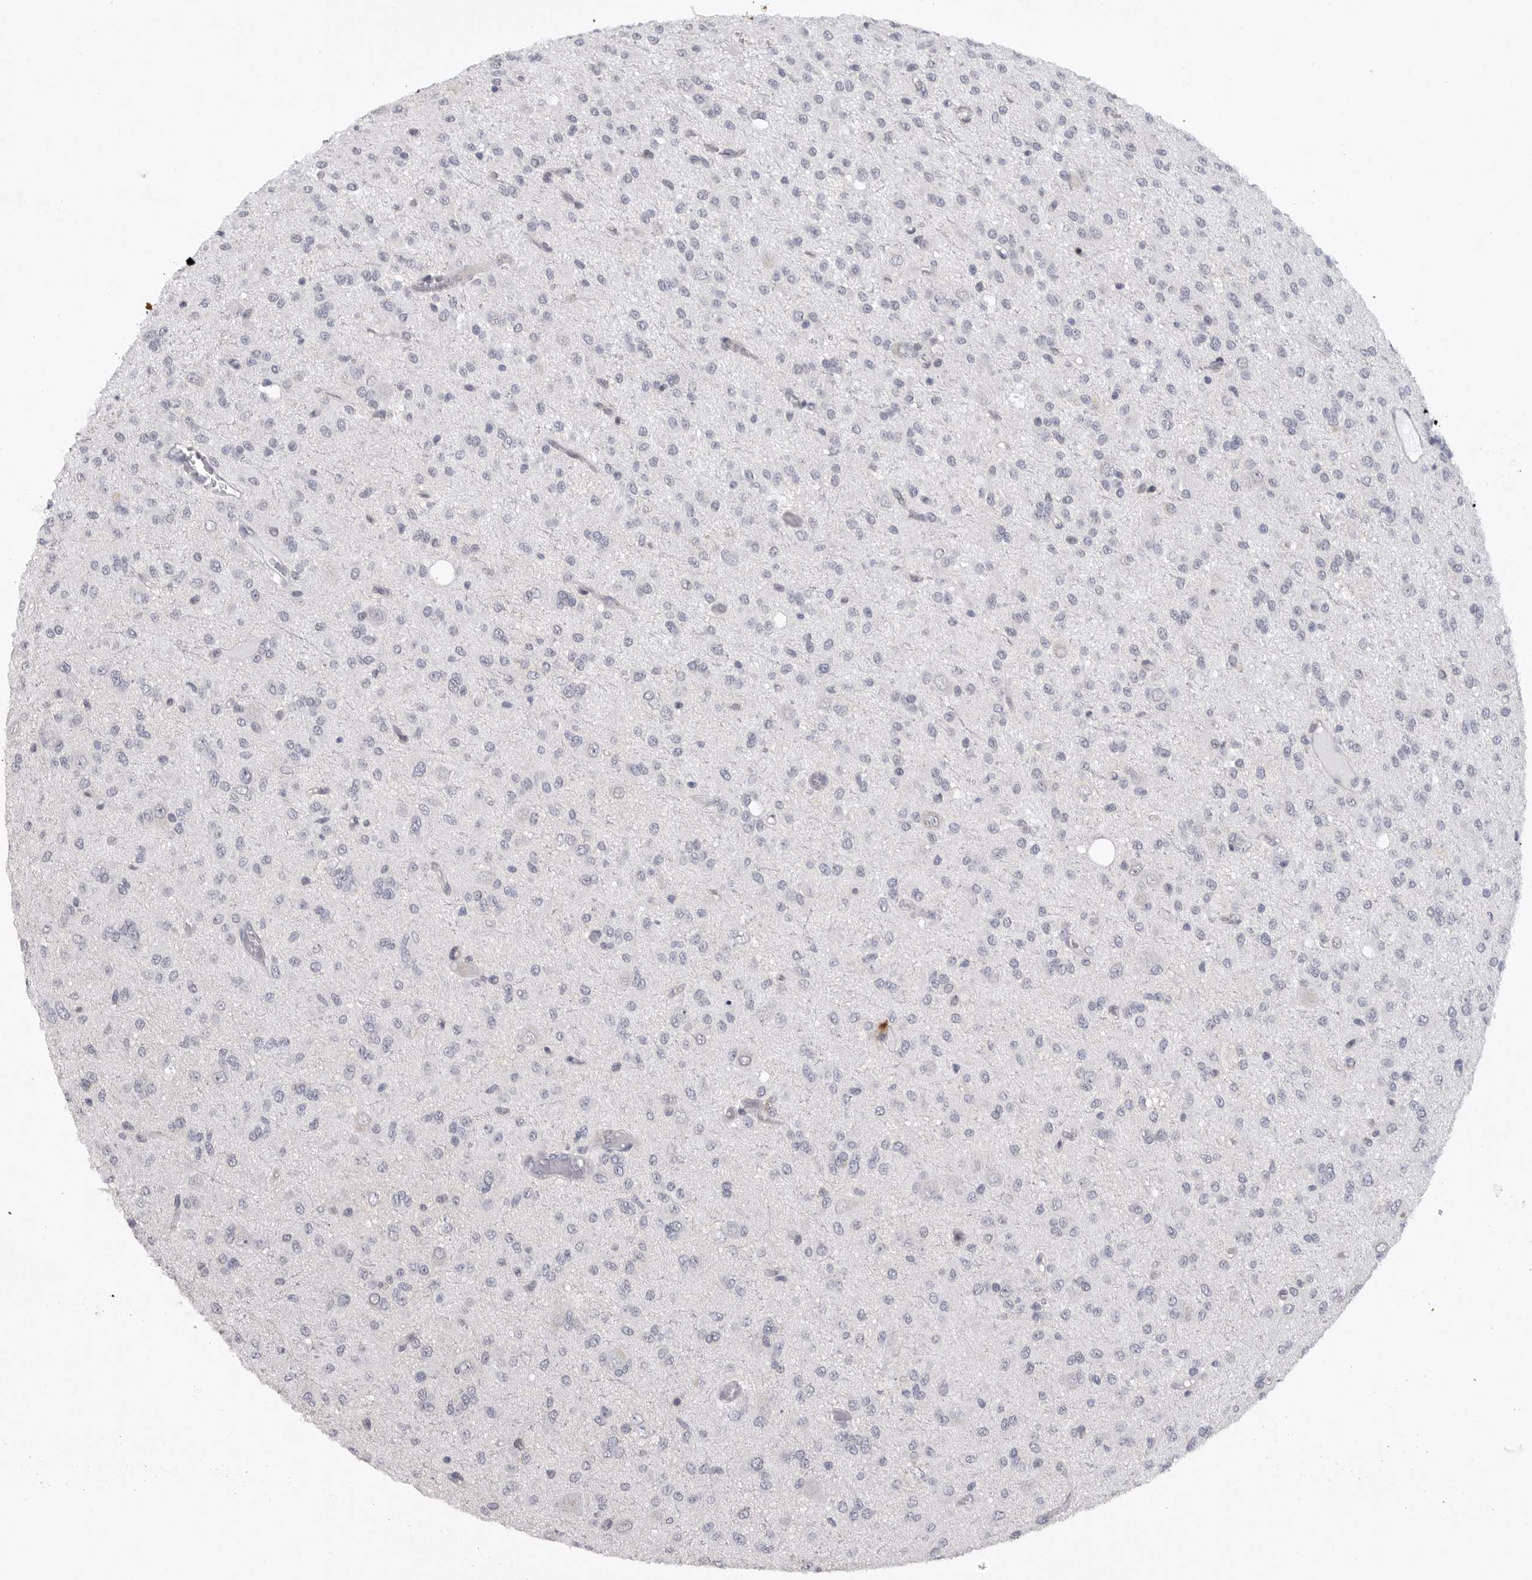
{"staining": {"intensity": "negative", "quantity": "none", "location": "none"}, "tissue": "glioma", "cell_type": "Tumor cells", "image_type": "cancer", "snomed": [{"axis": "morphology", "description": "Glioma, malignant, High grade"}, {"axis": "topography", "description": "Brain"}], "caption": "The image displays no staining of tumor cells in glioma. (DAB IHC visualized using brightfield microscopy, high magnification).", "gene": "FBXO43", "patient": {"sex": "female", "age": 59}}